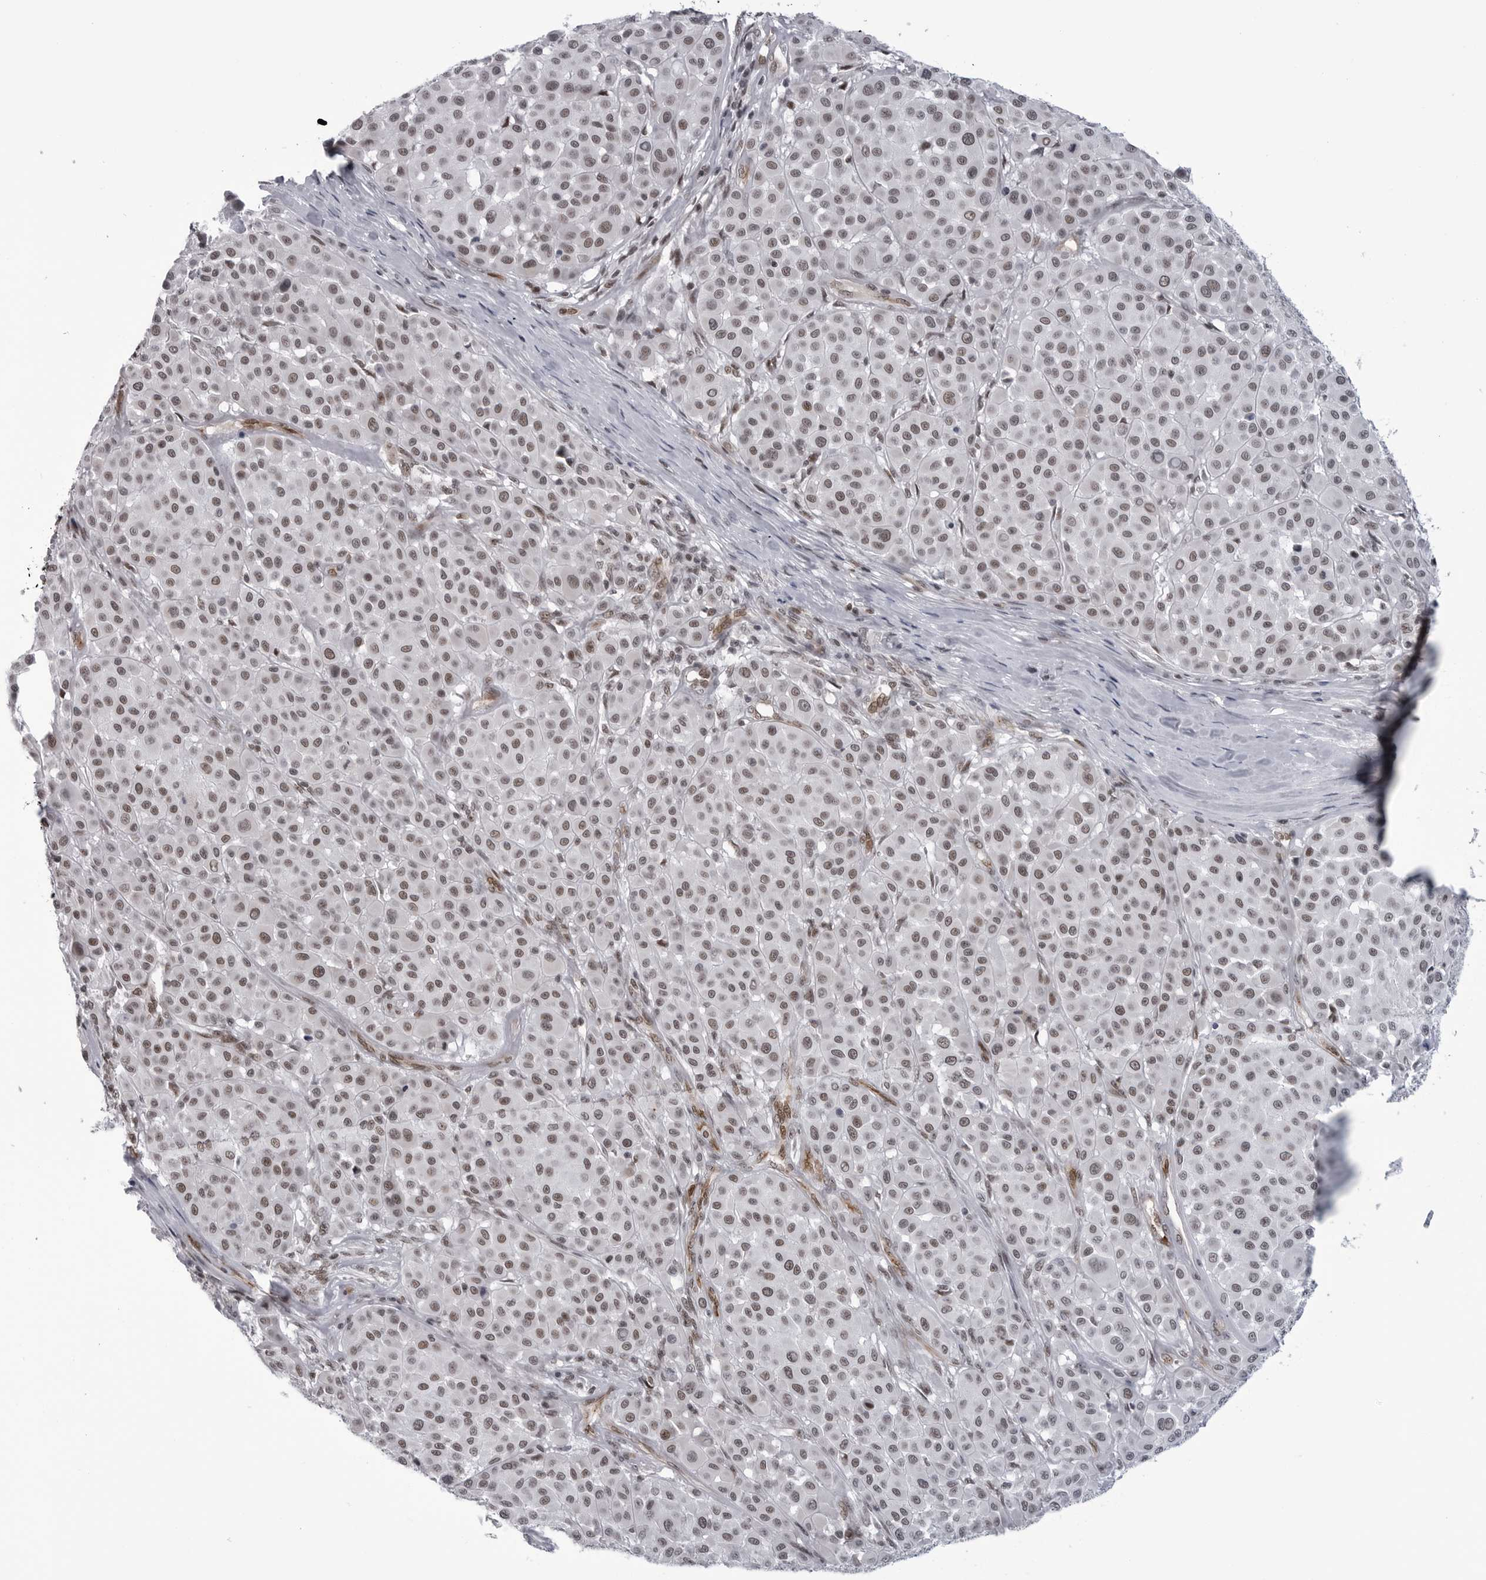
{"staining": {"intensity": "moderate", "quantity": "<25%", "location": "nuclear"}, "tissue": "melanoma", "cell_type": "Tumor cells", "image_type": "cancer", "snomed": [{"axis": "morphology", "description": "Malignant melanoma, Metastatic site"}, {"axis": "topography", "description": "Soft tissue"}], "caption": "Moderate nuclear positivity is identified in approximately <25% of tumor cells in melanoma.", "gene": "RNF26", "patient": {"sex": "male", "age": 41}}